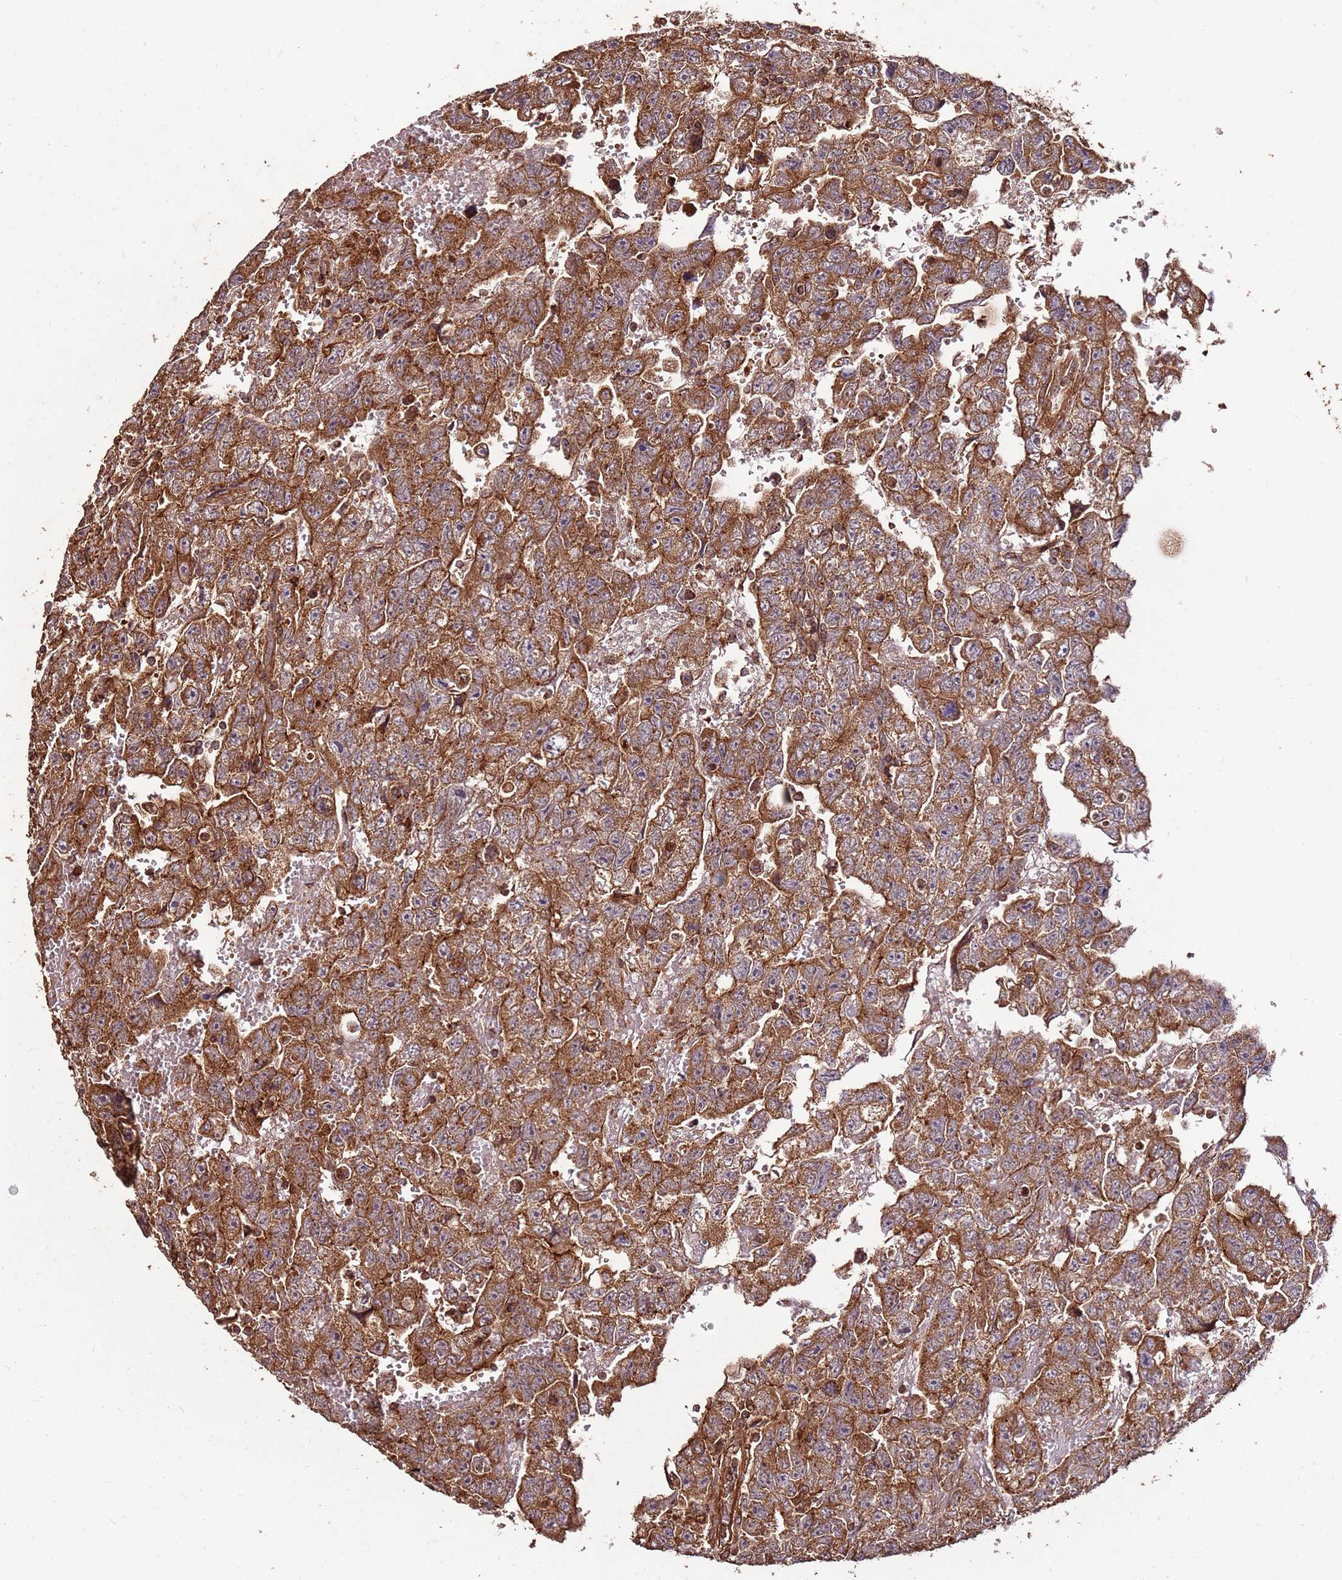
{"staining": {"intensity": "strong", "quantity": ">75%", "location": "cytoplasmic/membranous"}, "tissue": "testis cancer", "cell_type": "Tumor cells", "image_type": "cancer", "snomed": [{"axis": "morphology", "description": "Carcinoma, Embryonal, NOS"}, {"axis": "topography", "description": "Testis"}], "caption": "Testis cancer stained with DAB immunohistochemistry displays high levels of strong cytoplasmic/membranous positivity in about >75% of tumor cells.", "gene": "FAM186A", "patient": {"sex": "male", "age": 45}}